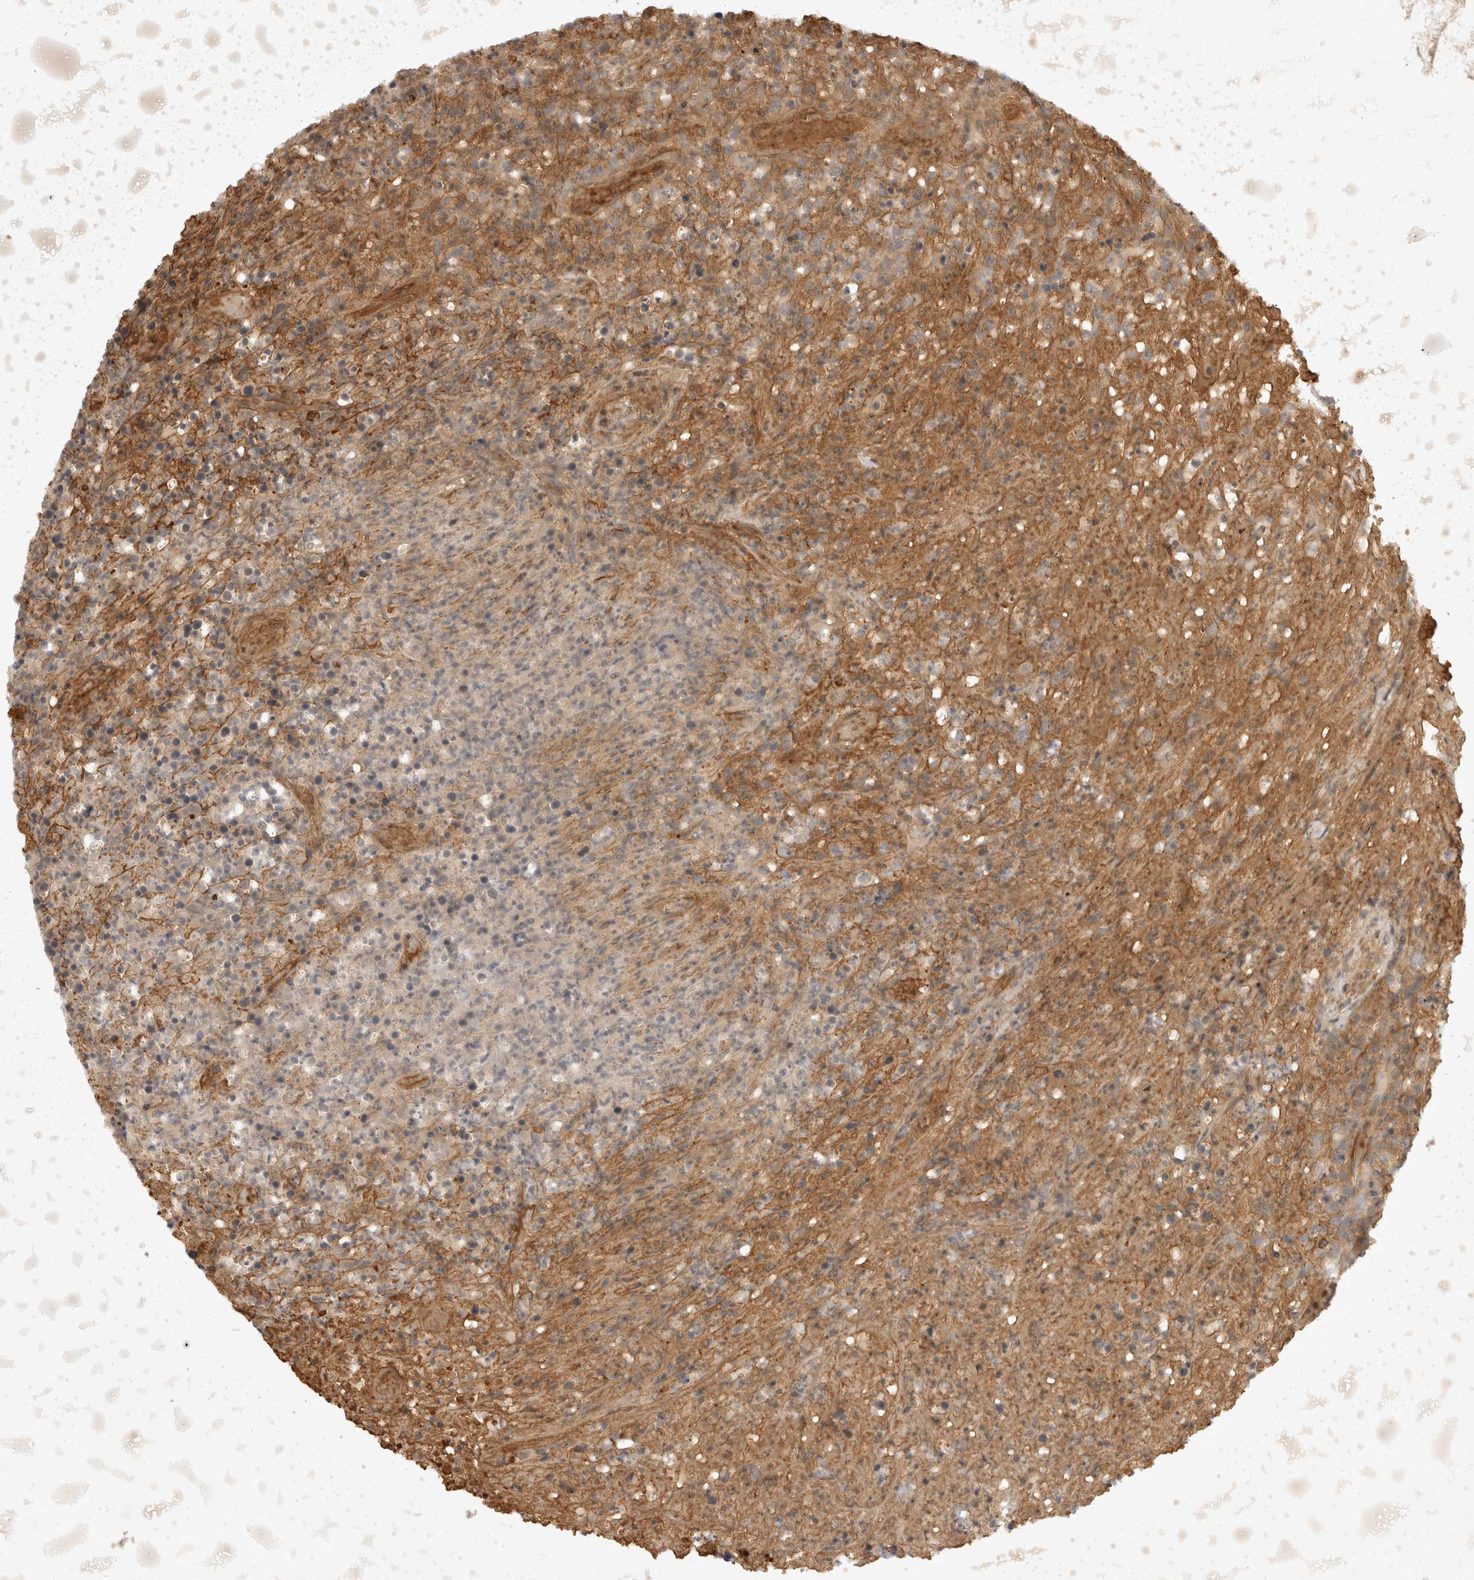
{"staining": {"intensity": "moderate", "quantity": ">75%", "location": "cytoplasmic/membranous"}, "tissue": "lymphoma", "cell_type": "Tumor cells", "image_type": "cancer", "snomed": [{"axis": "morphology", "description": "Malignant lymphoma, non-Hodgkin's type, High grade"}, {"axis": "topography", "description": "Colon"}], "caption": "Immunohistochemical staining of malignant lymphoma, non-Hodgkin's type (high-grade) shows medium levels of moderate cytoplasmic/membranous protein positivity in about >75% of tumor cells.", "gene": "EIF4G3", "patient": {"sex": "female", "age": 53}}